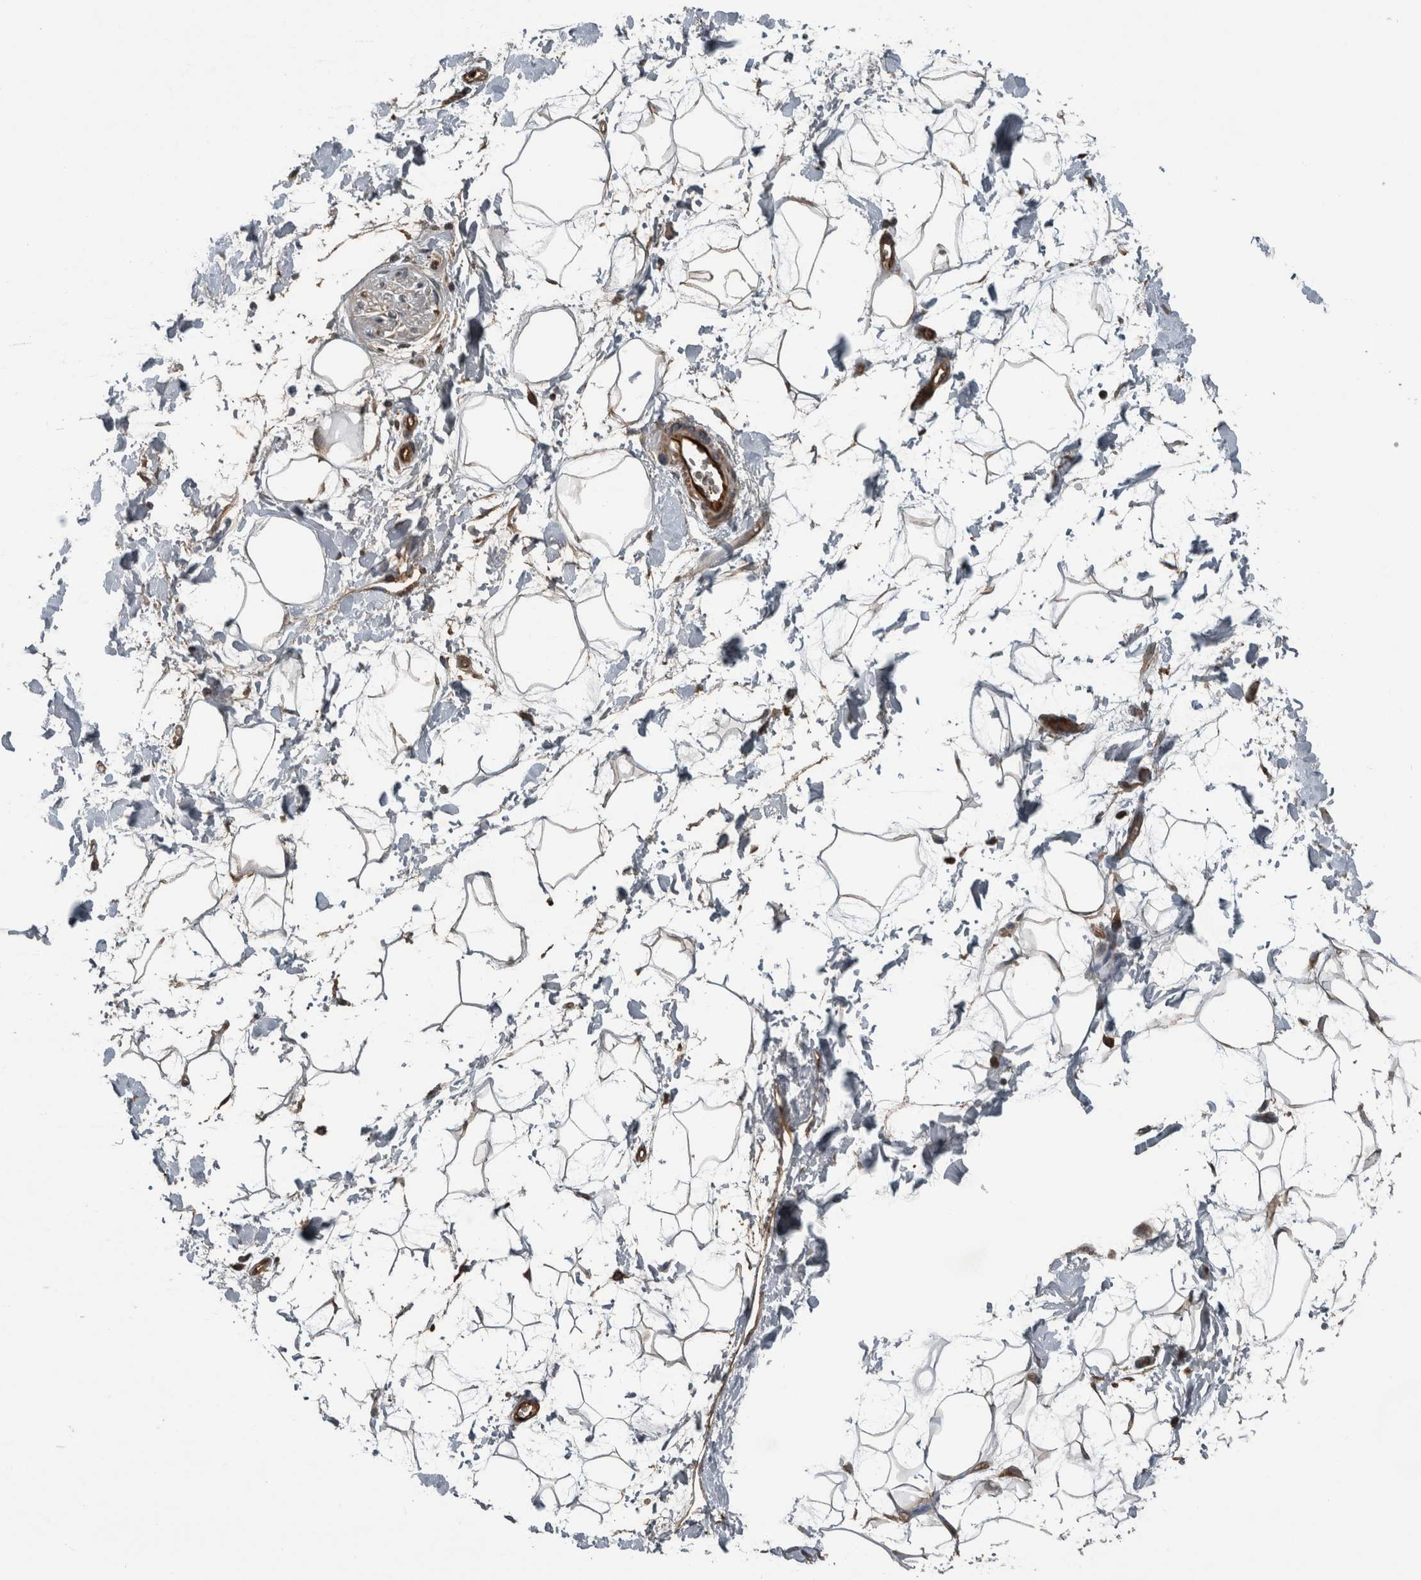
{"staining": {"intensity": "negative", "quantity": "none", "location": "none"}, "tissue": "adipose tissue", "cell_type": "Adipocytes", "image_type": "normal", "snomed": [{"axis": "morphology", "description": "Normal tissue, NOS"}, {"axis": "topography", "description": "Soft tissue"}], "caption": "Adipocytes are negative for brown protein staining in benign adipose tissue. (Brightfield microscopy of DAB IHC at high magnification).", "gene": "EXOC8", "patient": {"sex": "male", "age": 72}}